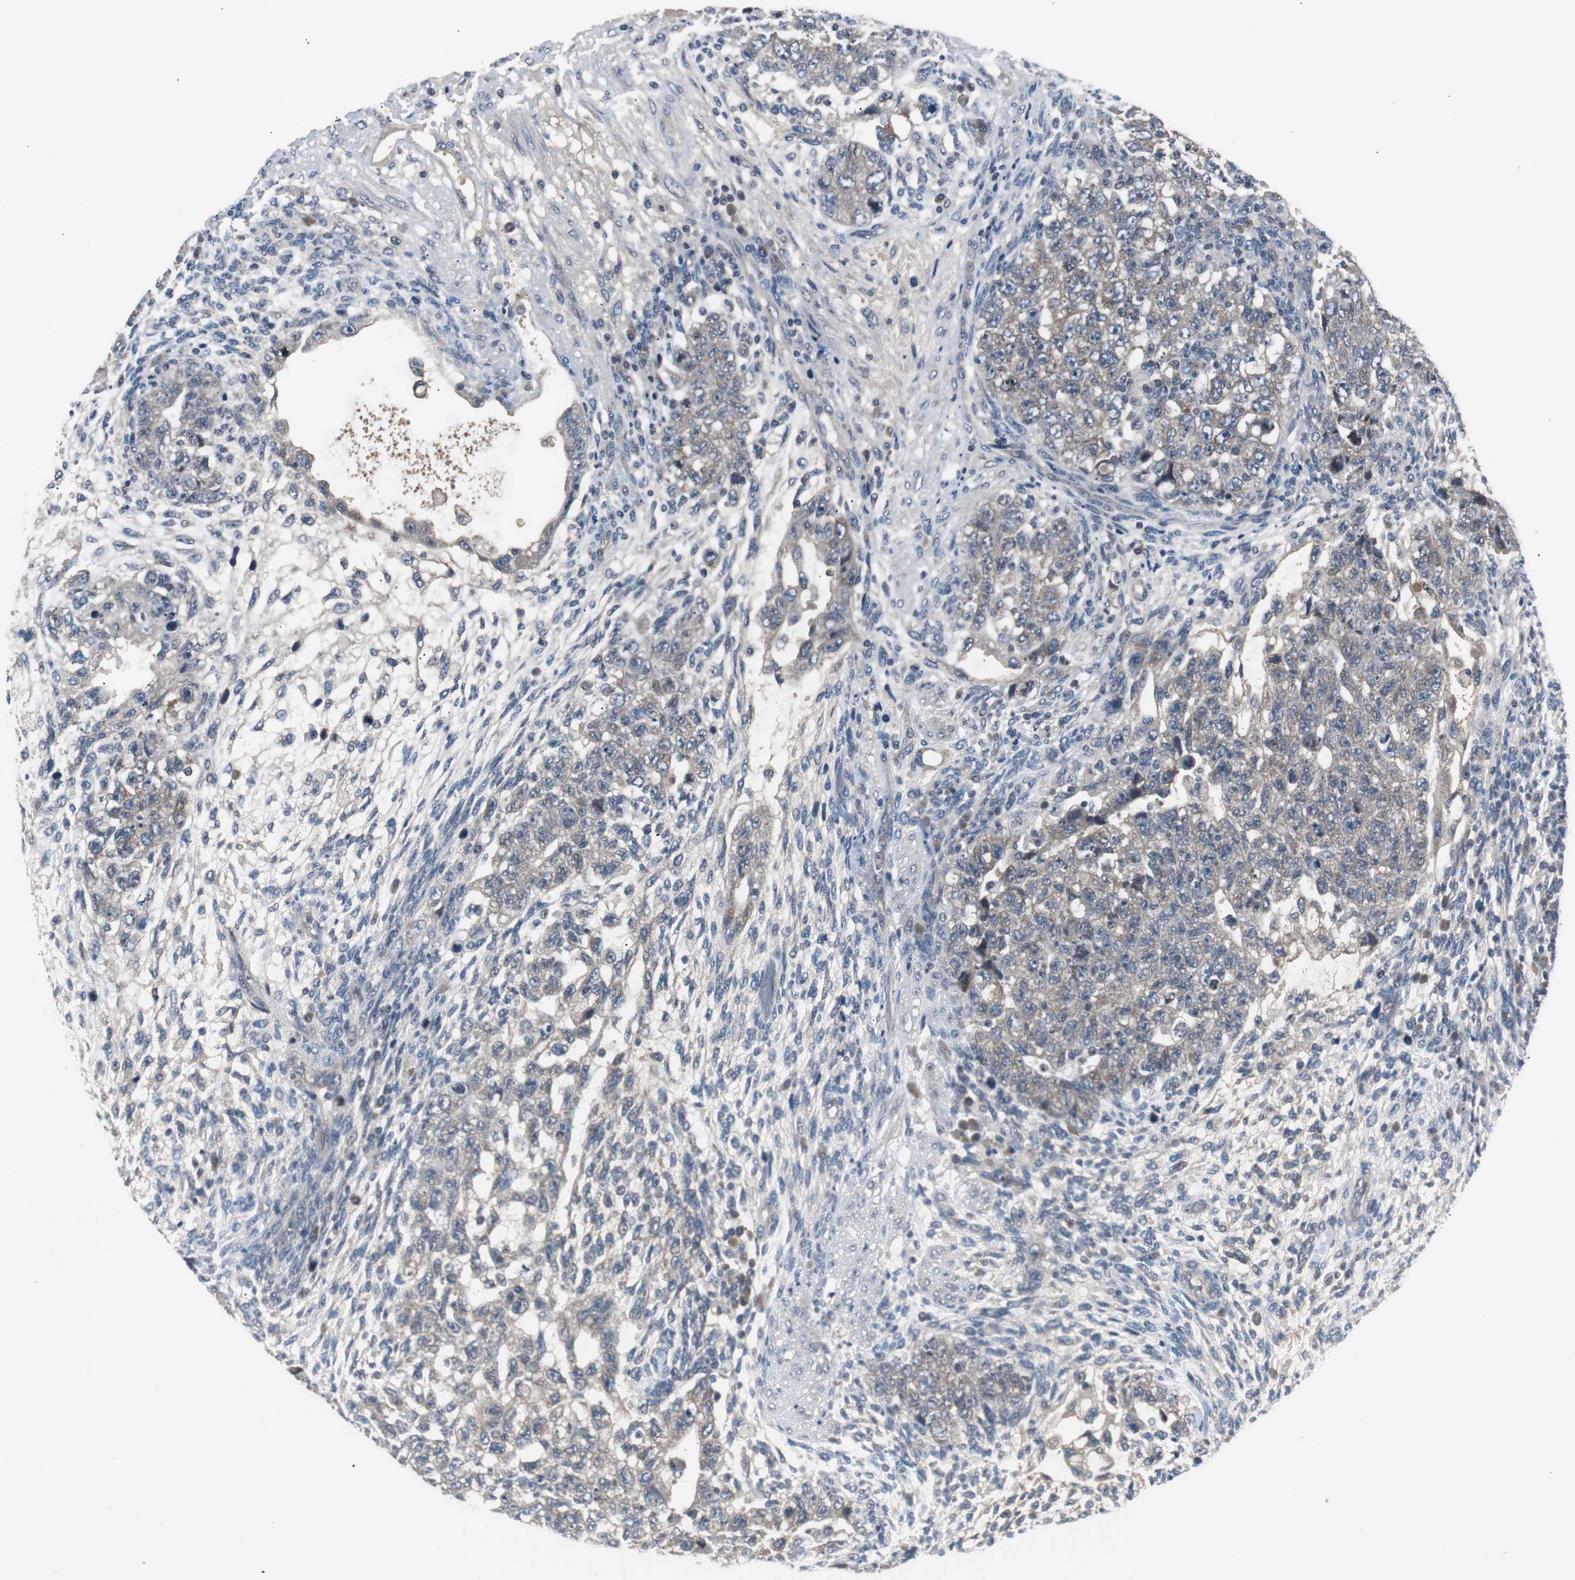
{"staining": {"intensity": "weak", "quantity": "25%-75%", "location": "cytoplasmic/membranous"}, "tissue": "testis cancer", "cell_type": "Tumor cells", "image_type": "cancer", "snomed": [{"axis": "morphology", "description": "Normal tissue, NOS"}, {"axis": "morphology", "description": "Carcinoma, Embryonal, NOS"}, {"axis": "topography", "description": "Testis"}], "caption": "DAB (3,3'-diaminobenzidine) immunohistochemical staining of embryonal carcinoma (testis) shows weak cytoplasmic/membranous protein positivity in approximately 25%-75% of tumor cells.", "gene": "ZMPSTE24", "patient": {"sex": "male", "age": 36}}